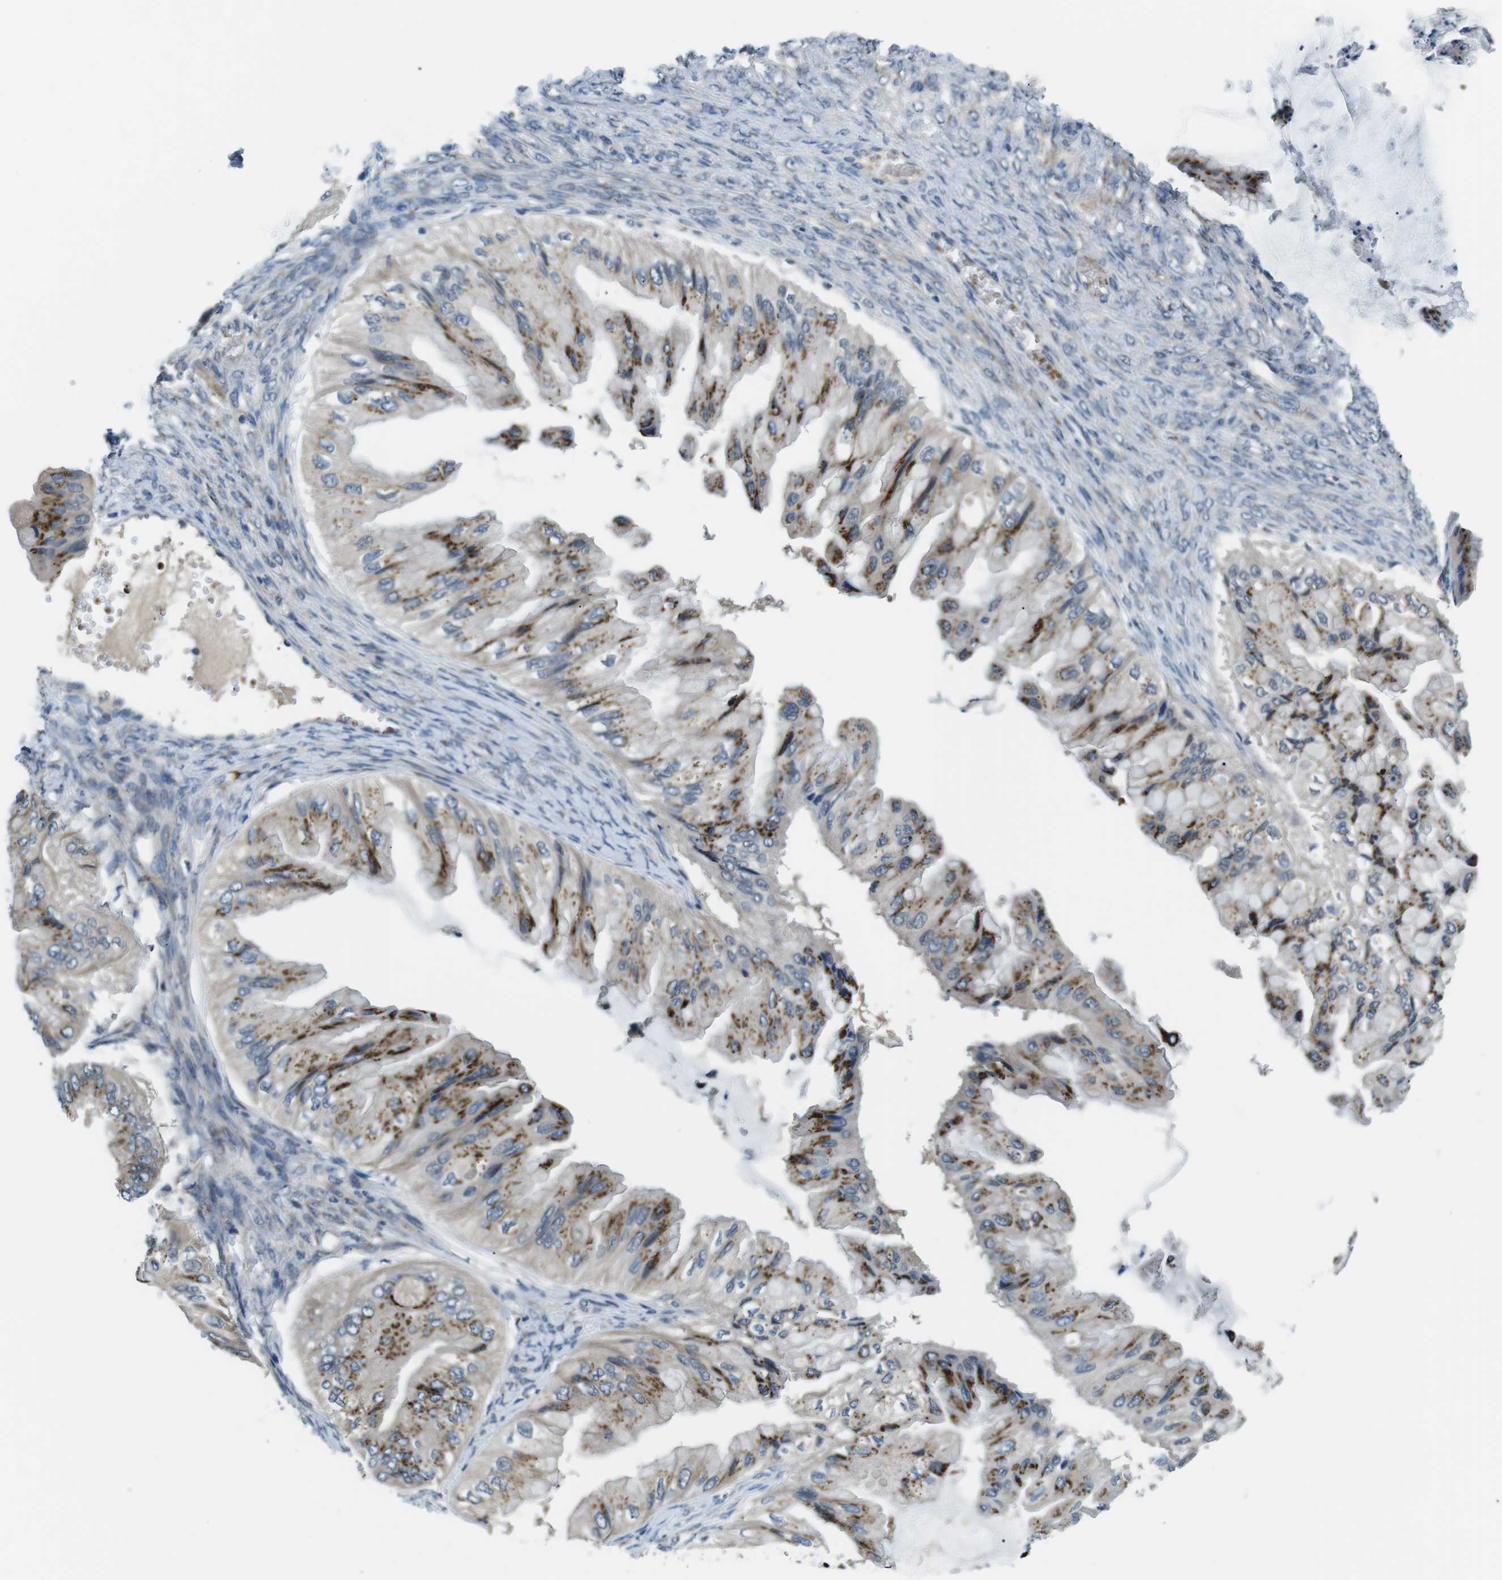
{"staining": {"intensity": "strong", "quantity": "25%-75%", "location": "cytoplasmic/membranous"}, "tissue": "ovarian cancer", "cell_type": "Tumor cells", "image_type": "cancer", "snomed": [{"axis": "morphology", "description": "Cystadenocarcinoma, mucinous, NOS"}, {"axis": "topography", "description": "Ovary"}], "caption": "DAB immunohistochemical staining of ovarian mucinous cystadenocarcinoma shows strong cytoplasmic/membranous protein staining in approximately 25%-75% of tumor cells.", "gene": "WSCD1", "patient": {"sex": "female", "age": 61}}